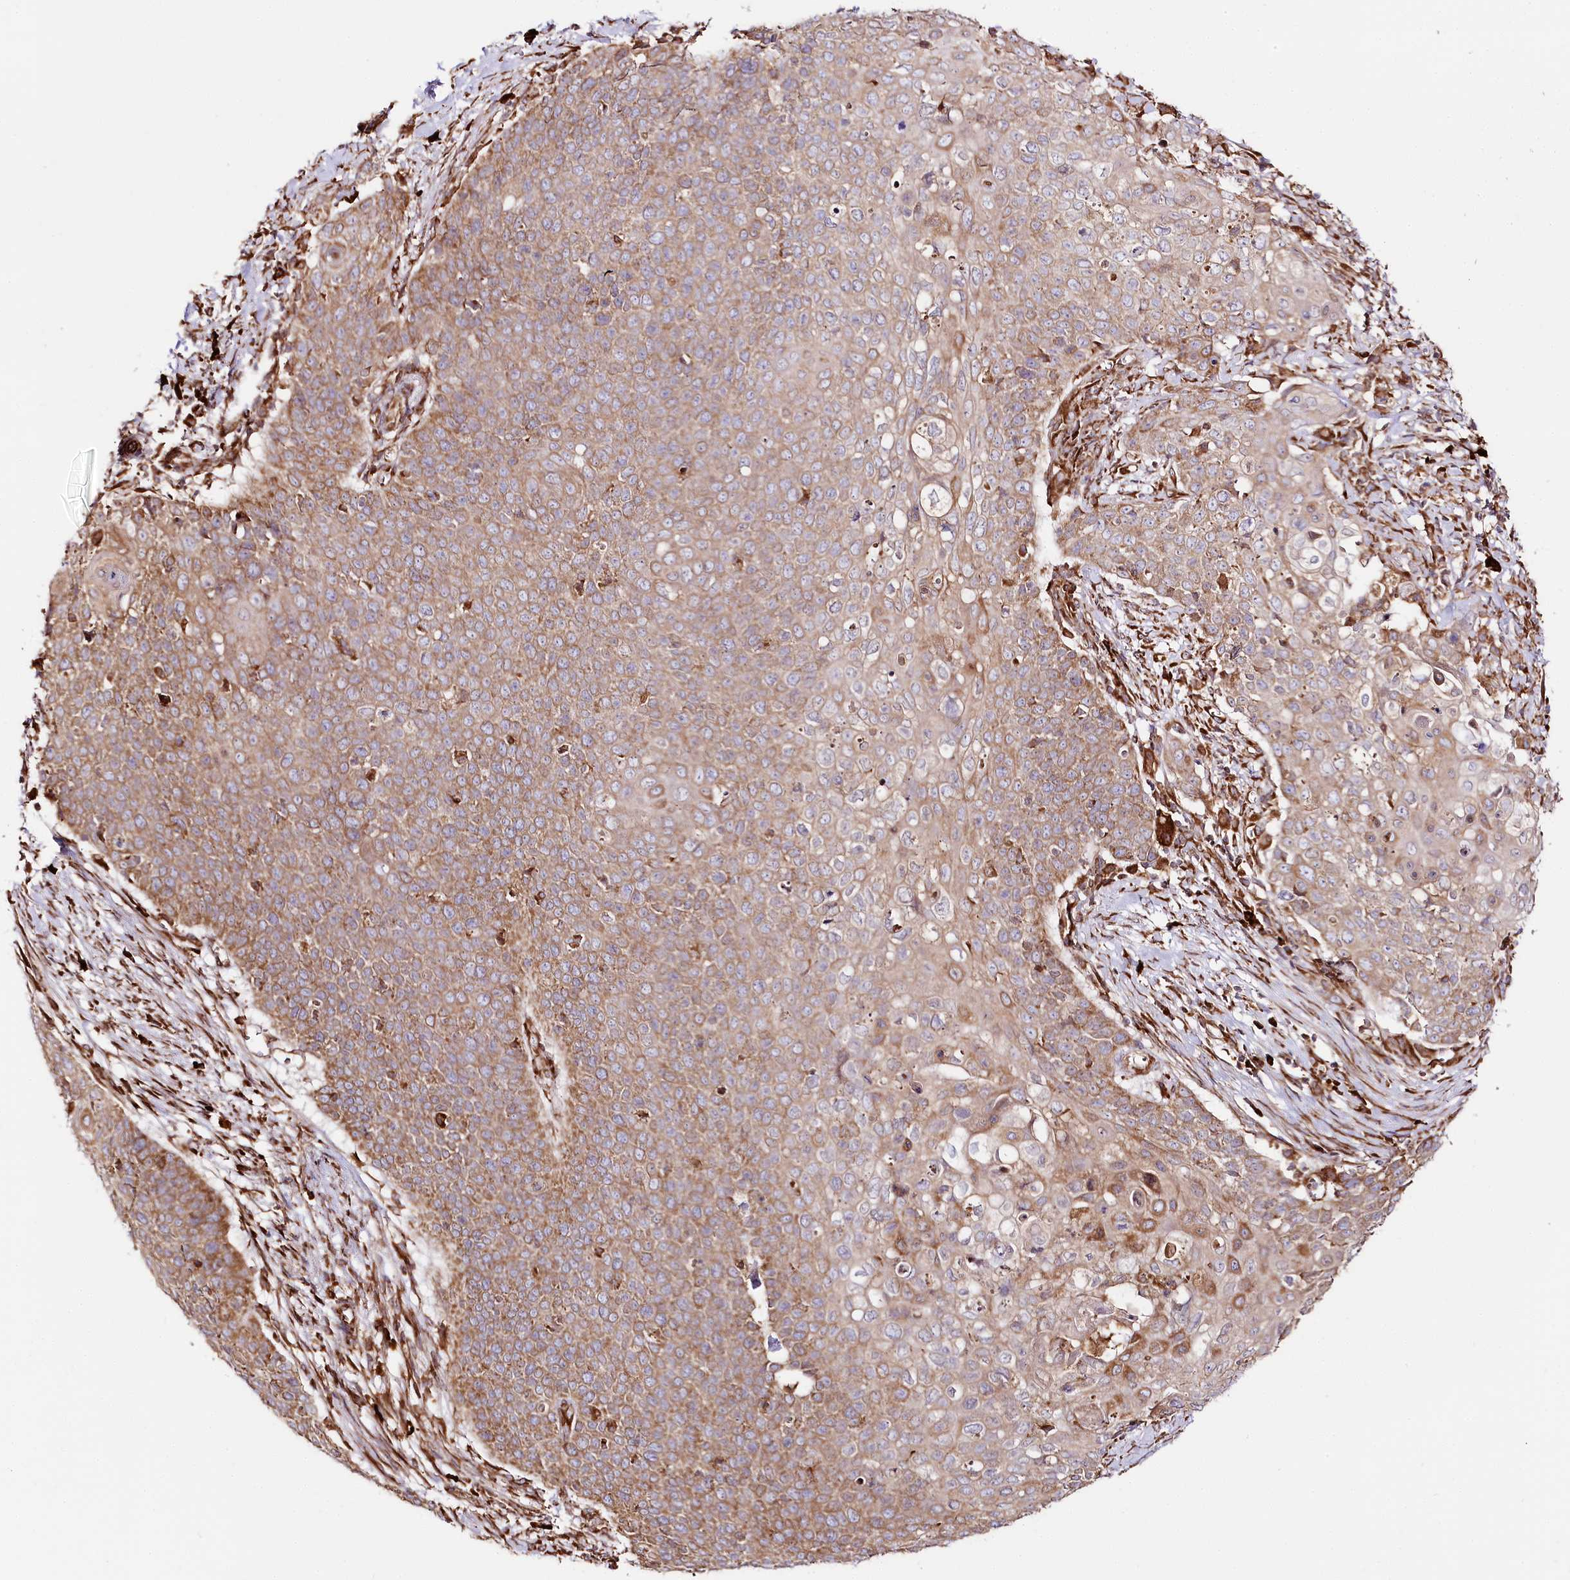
{"staining": {"intensity": "moderate", "quantity": ">75%", "location": "cytoplasmic/membranous"}, "tissue": "cervical cancer", "cell_type": "Tumor cells", "image_type": "cancer", "snomed": [{"axis": "morphology", "description": "Squamous cell carcinoma, NOS"}, {"axis": "topography", "description": "Cervix"}], "caption": "This photomicrograph shows immunohistochemistry staining of squamous cell carcinoma (cervical), with medium moderate cytoplasmic/membranous expression in about >75% of tumor cells.", "gene": "CNPY2", "patient": {"sex": "female", "age": 39}}